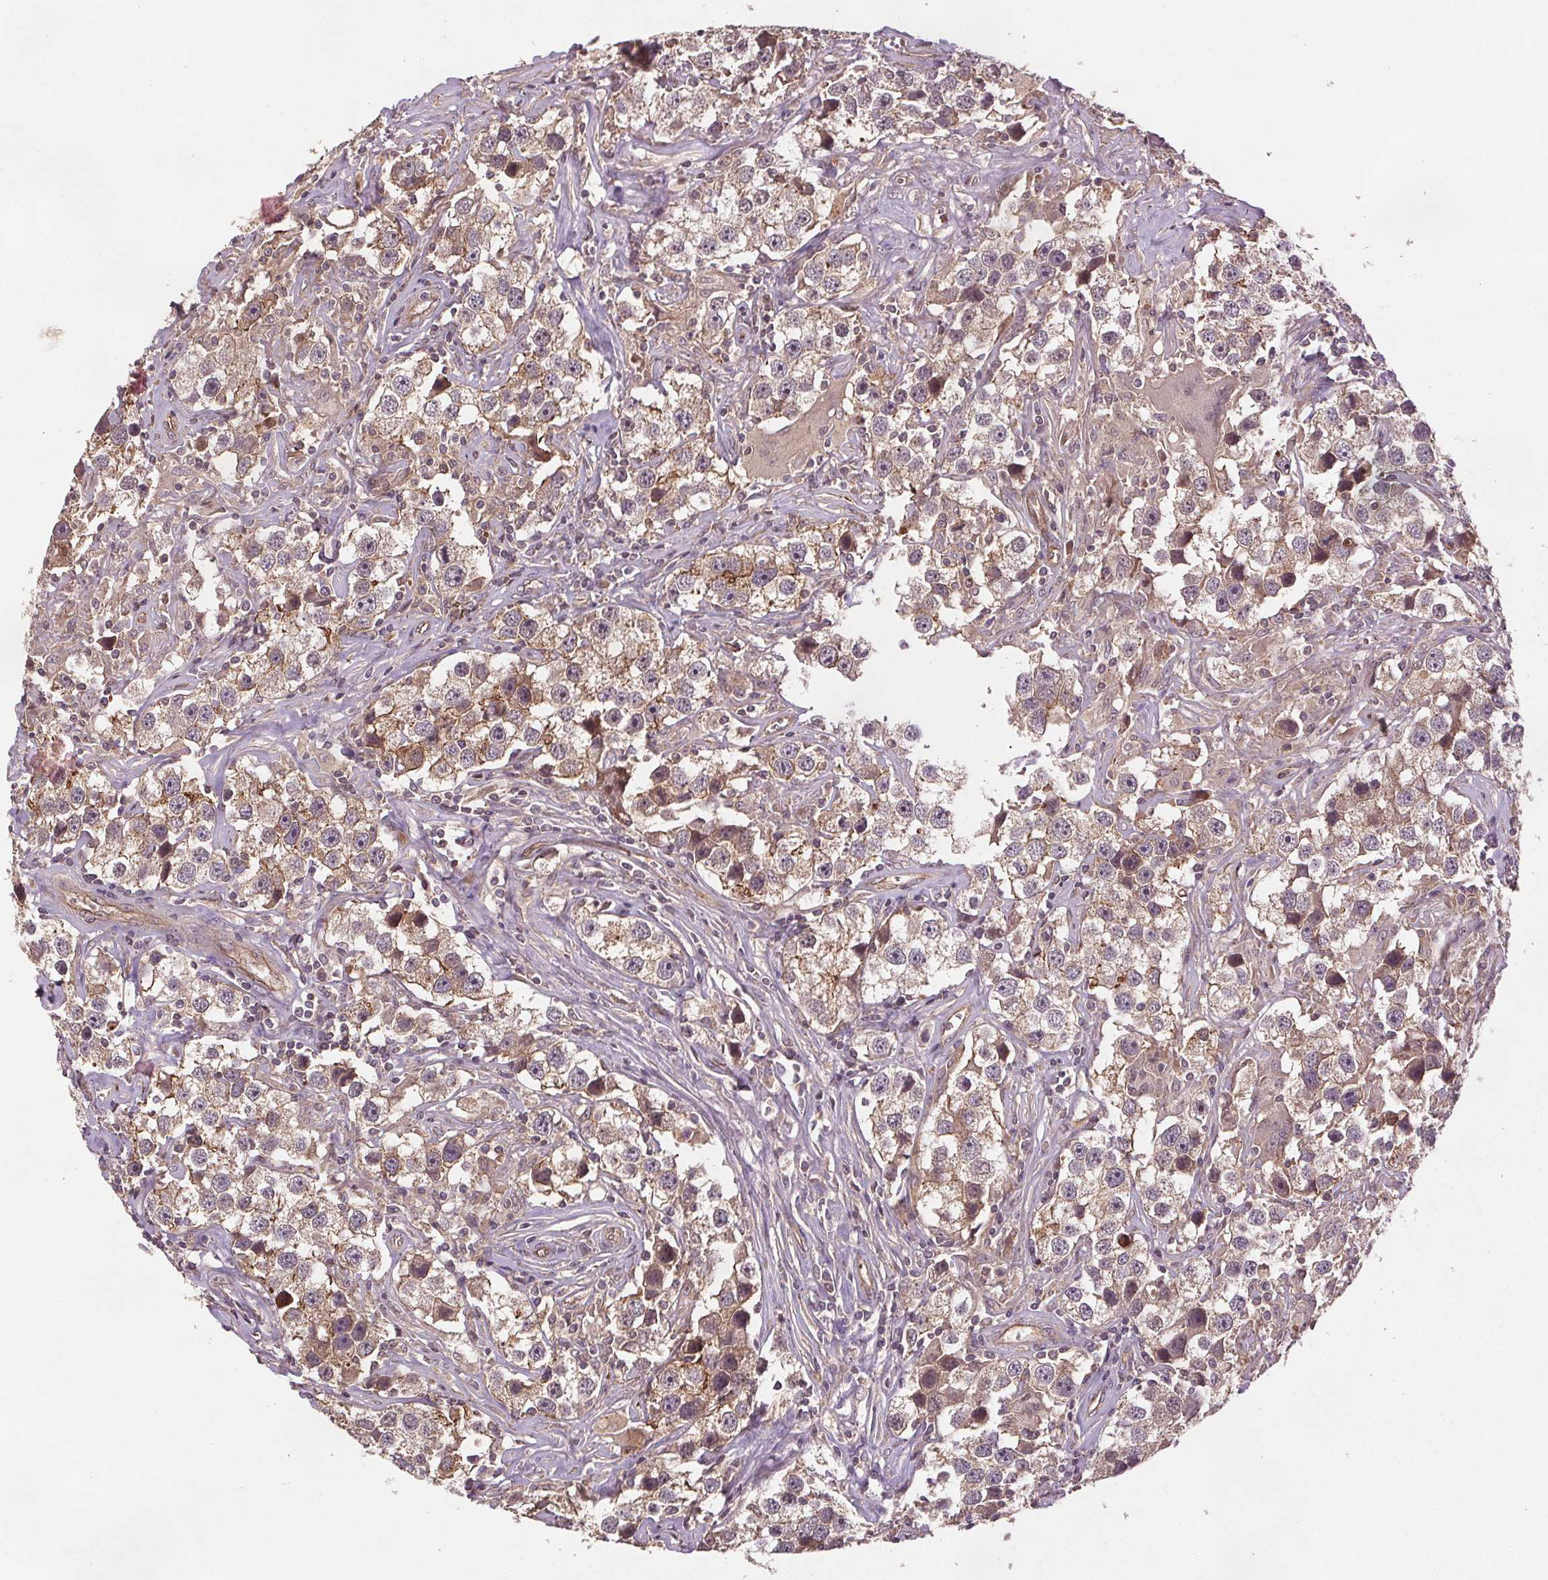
{"staining": {"intensity": "weak", "quantity": ">75%", "location": "cytoplasmic/membranous"}, "tissue": "testis cancer", "cell_type": "Tumor cells", "image_type": "cancer", "snomed": [{"axis": "morphology", "description": "Seminoma, NOS"}, {"axis": "topography", "description": "Testis"}], "caption": "Weak cytoplasmic/membranous positivity is appreciated in about >75% of tumor cells in testis cancer (seminoma). Using DAB (3,3'-diaminobenzidine) (brown) and hematoxylin (blue) stains, captured at high magnification using brightfield microscopy.", "gene": "SEC14L2", "patient": {"sex": "male", "age": 49}}